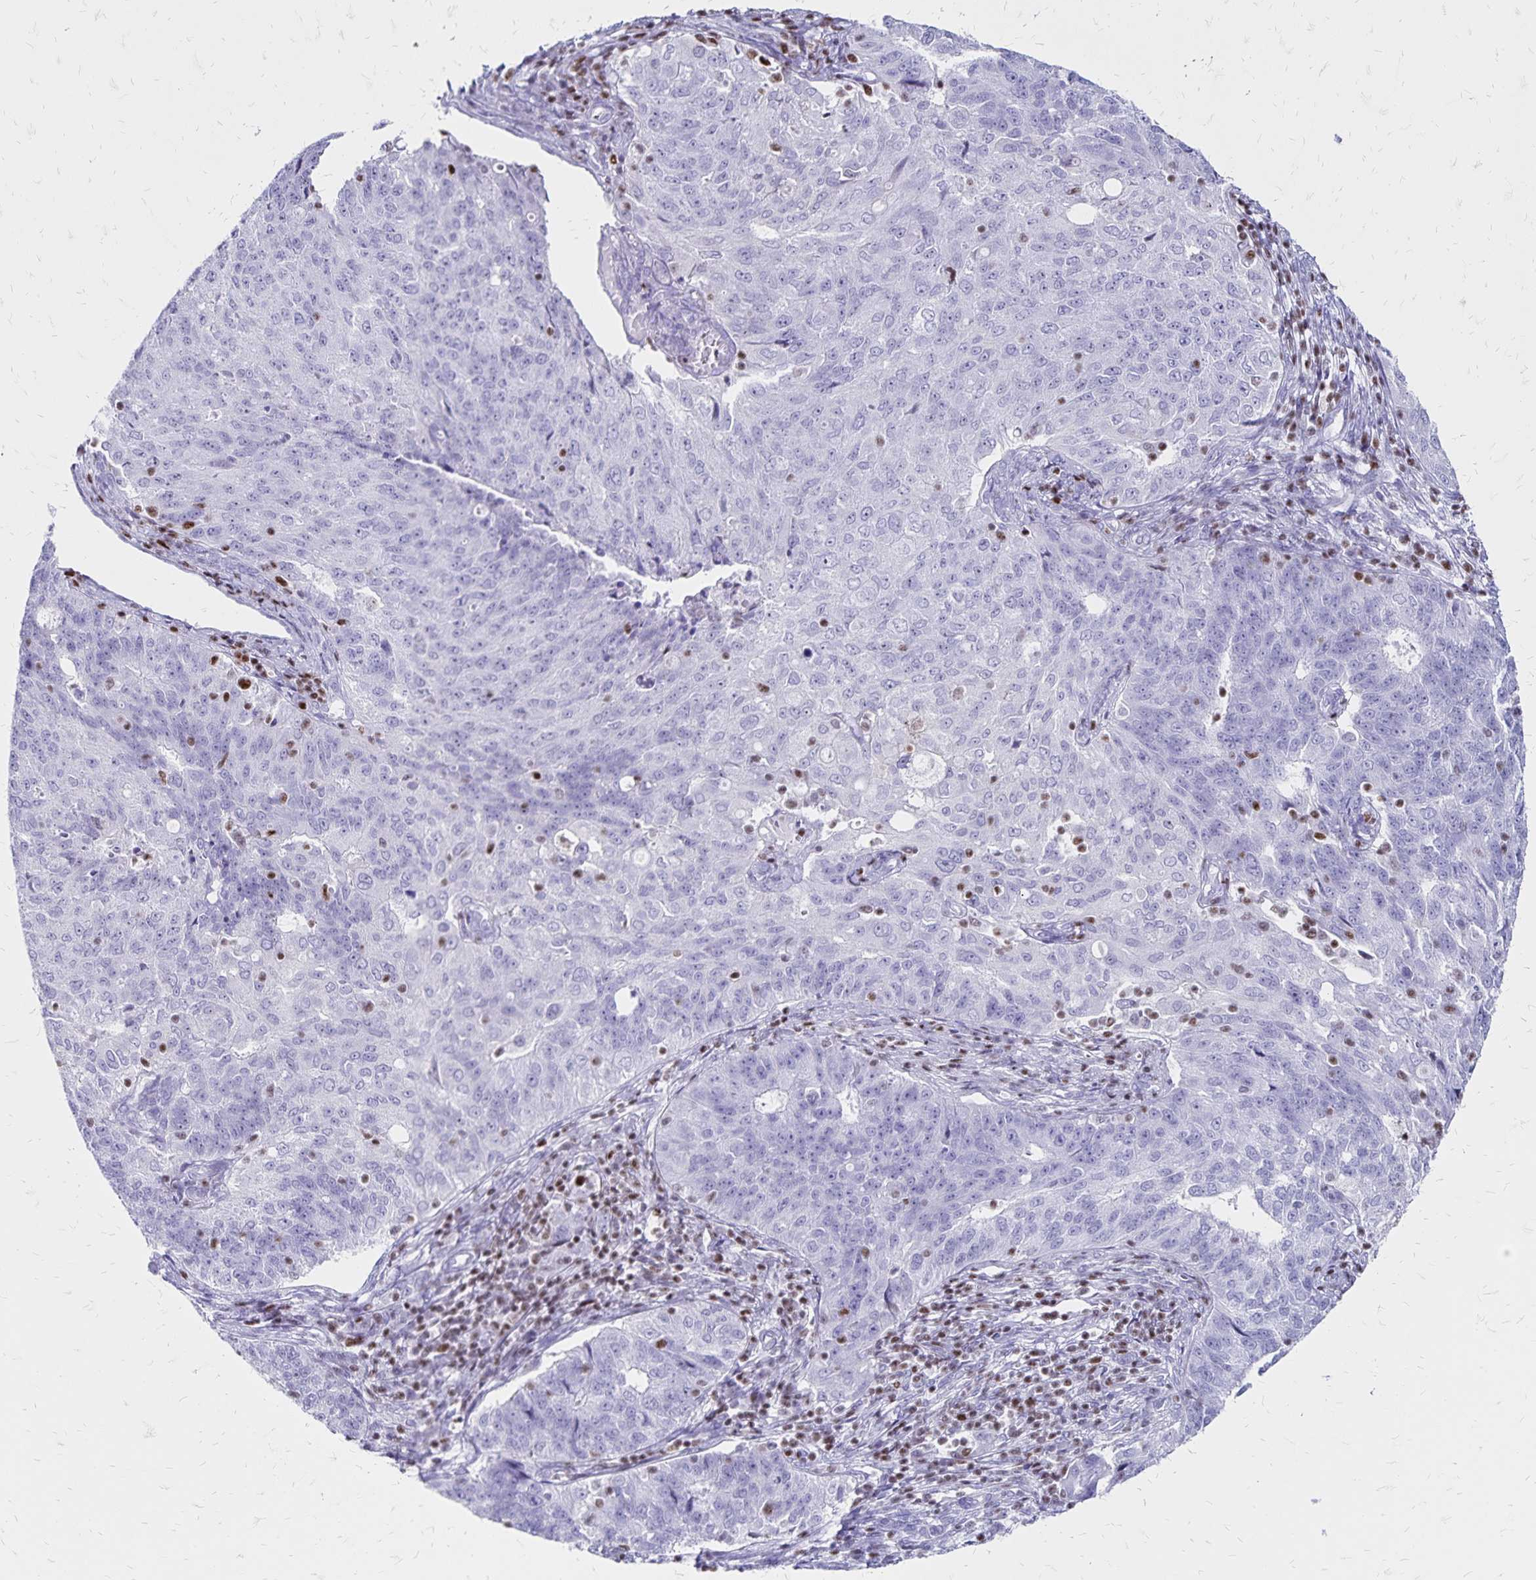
{"staining": {"intensity": "negative", "quantity": "none", "location": "none"}, "tissue": "endometrial cancer", "cell_type": "Tumor cells", "image_type": "cancer", "snomed": [{"axis": "morphology", "description": "Adenocarcinoma, NOS"}, {"axis": "topography", "description": "Endometrium"}], "caption": "Tumor cells show no significant protein expression in adenocarcinoma (endometrial). (DAB immunohistochemistry, high magnification).", "gene": "IKZF1", "patient": {"sex": "female", "age": 43}}